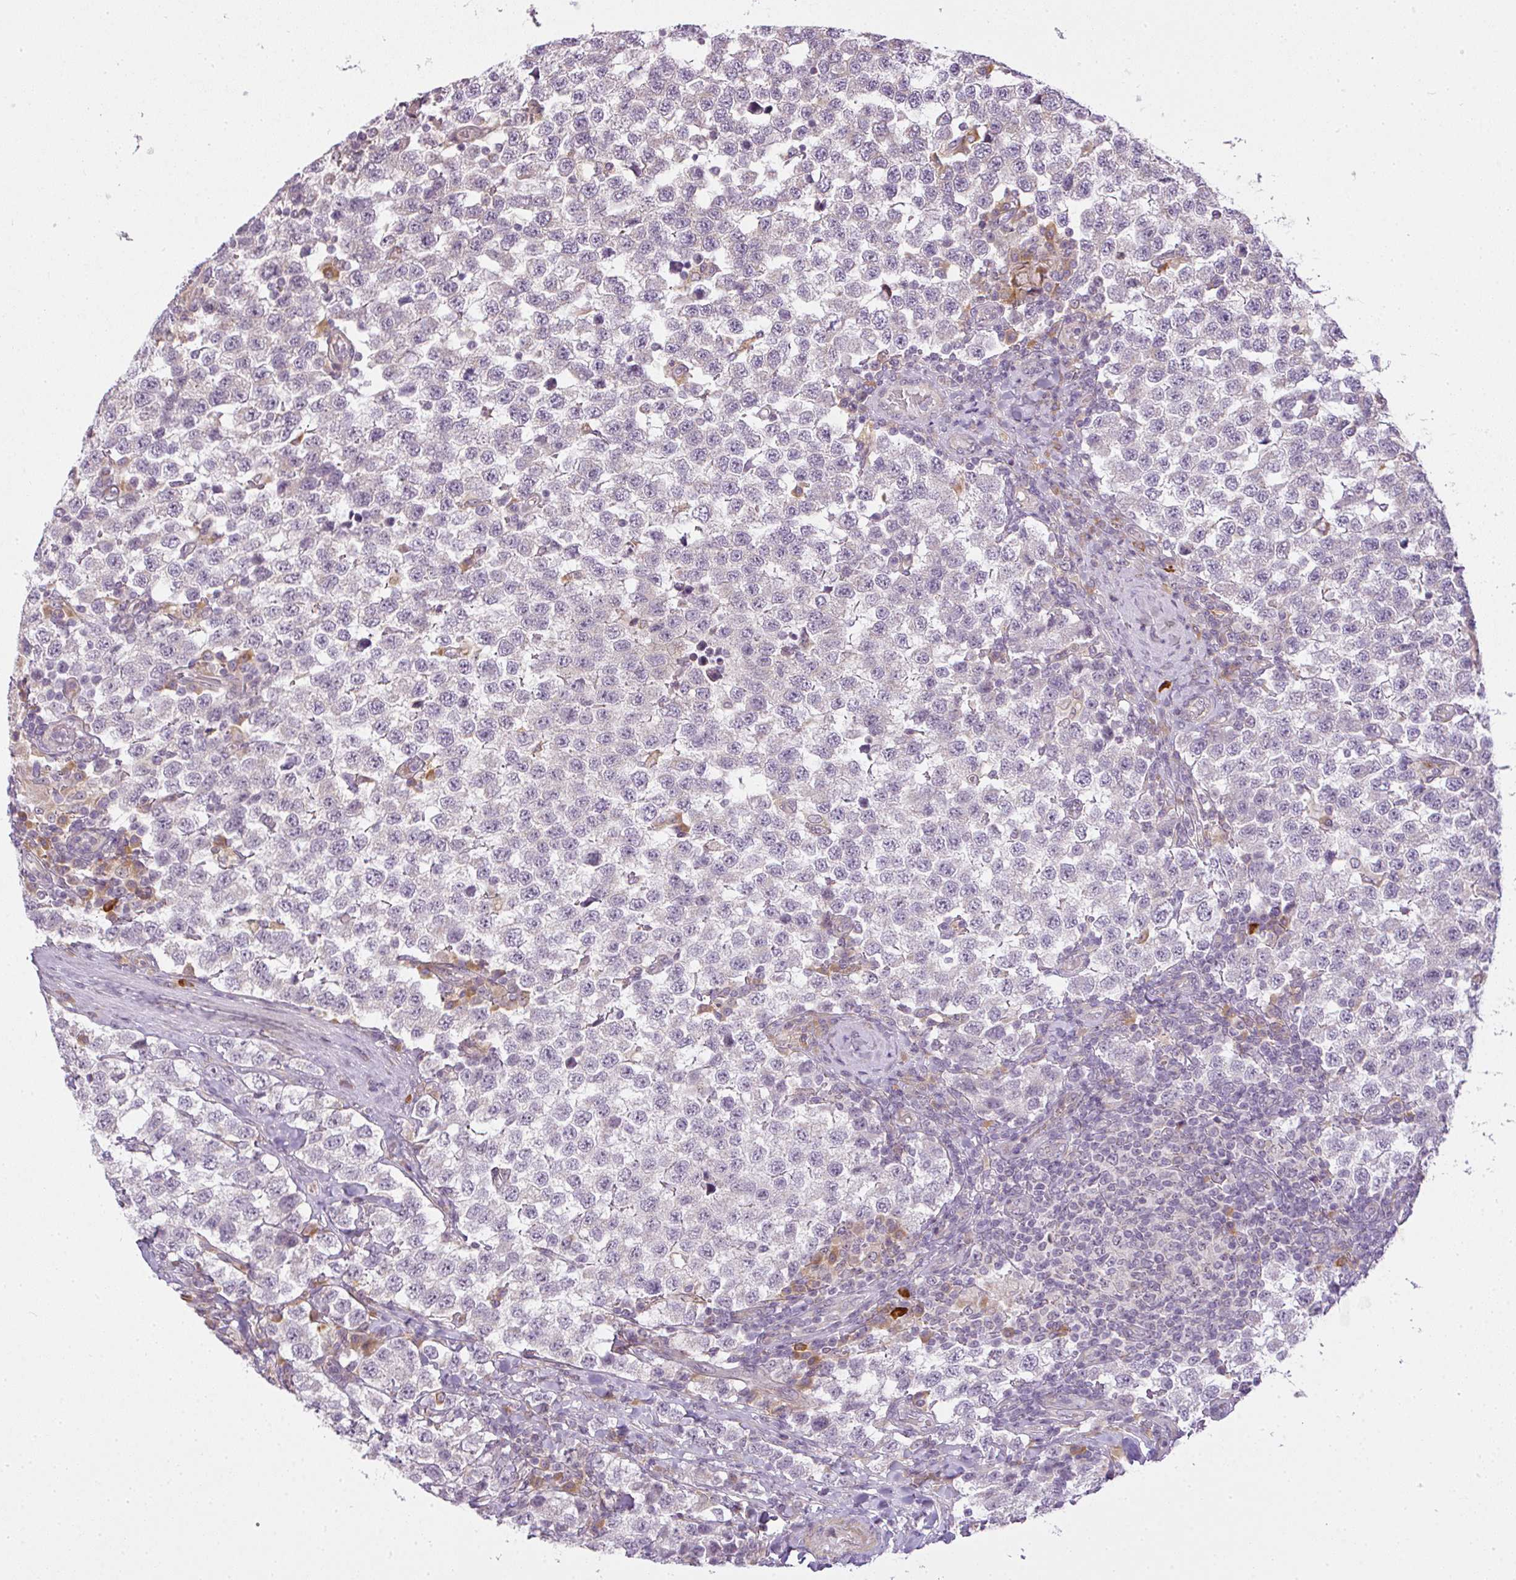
{"staining": {"intensity": "negative", "quantity": "none", "location": "none"}, "tissue": "testis cancer", "cell_type": "Tumor cells", "image_type": "cancer", "snomed": [{"axis": "morphology", "description": "Seminoma, NOS"}, {"axis": "topography", "description": "Testis"}], "caption": "This is a micrograph of IHC staining of testis cancer (seminoma), which shows no expression in tumor cells.", "gene": "MED19", "patient": {"sex": "male", "age": 34}}